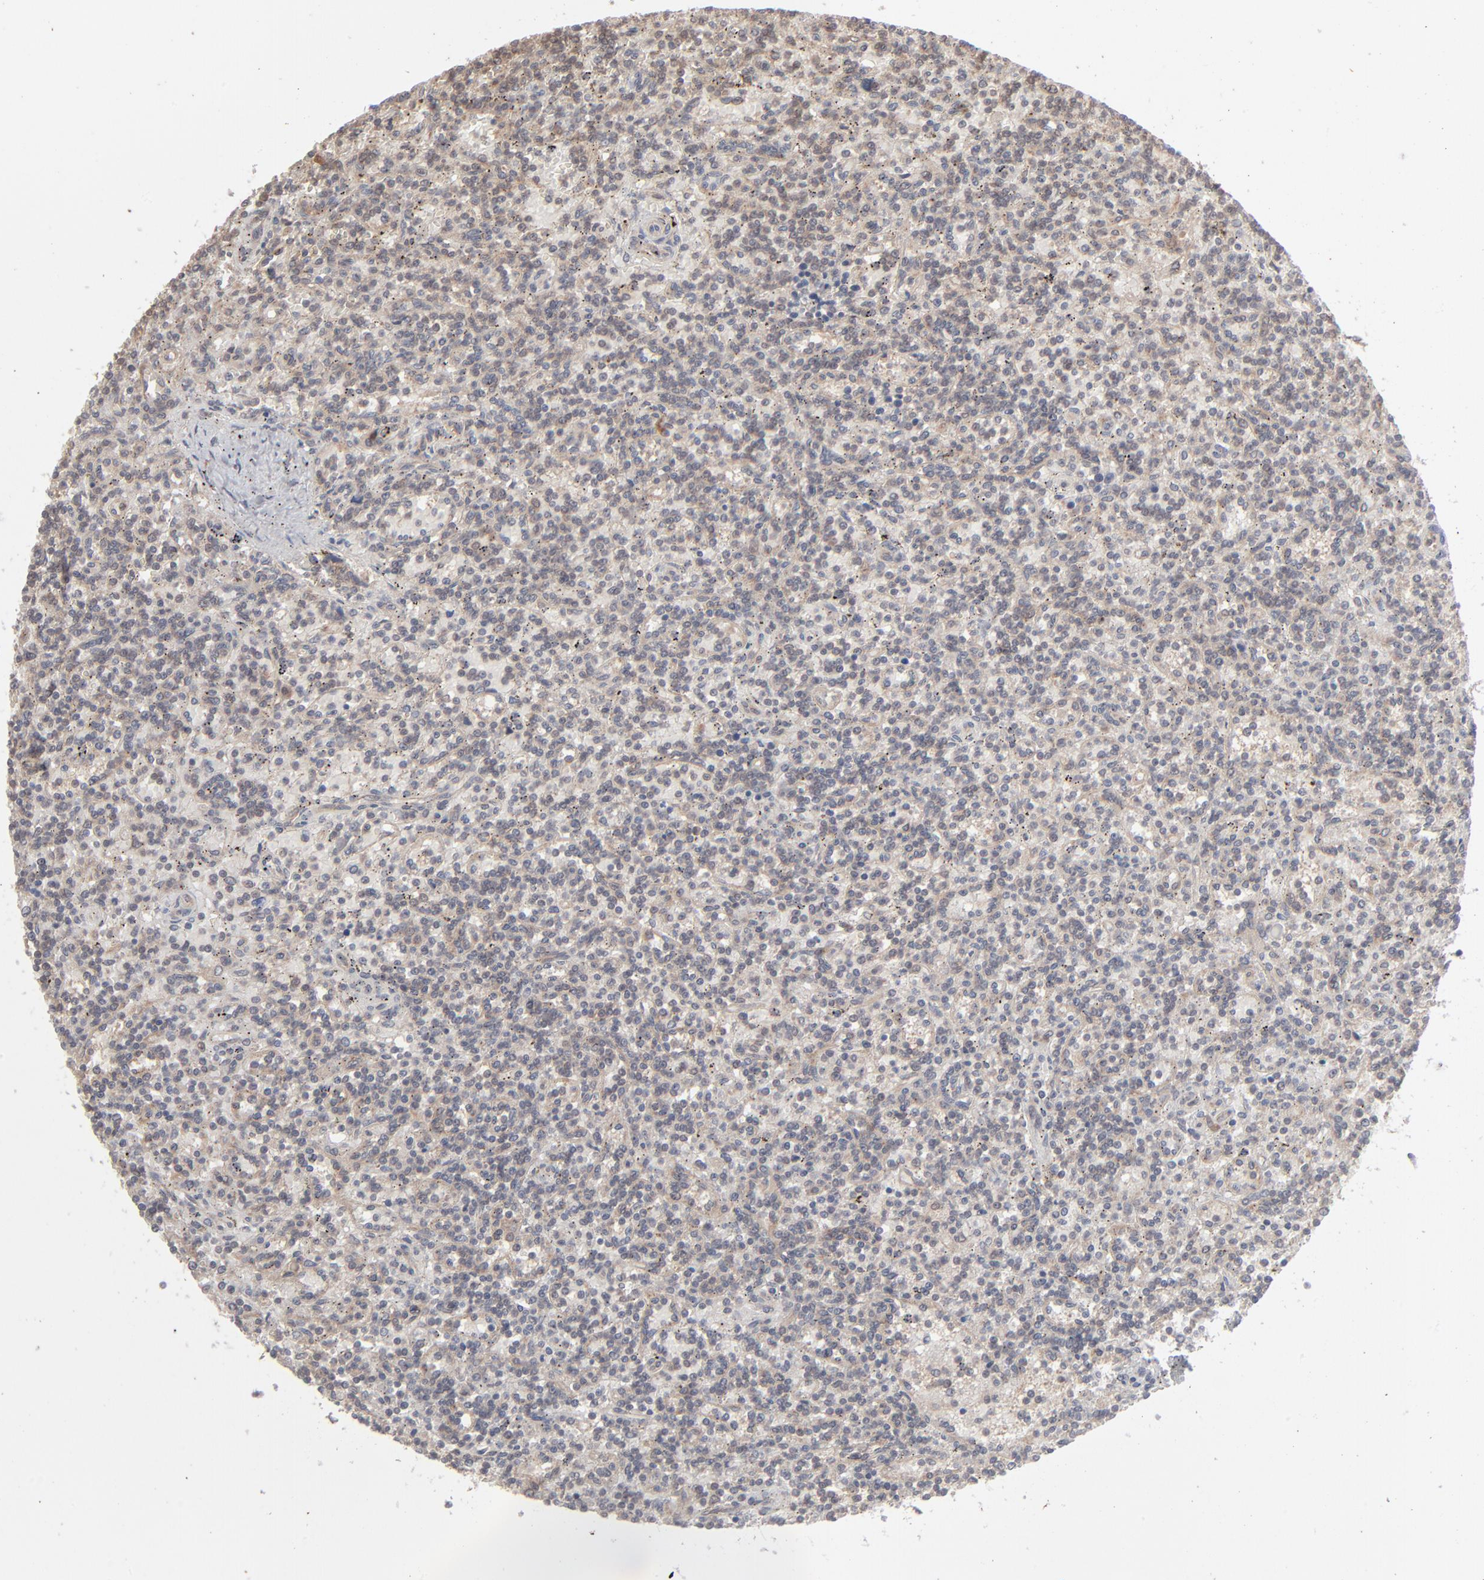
{"staining": {"intensity": "negative", "quantity": "none", "location": "none"}, "tissue": "lymphoma", "cell_type": "Tumor cells", "image_type": "cancer", "snomed": [{"axis": "morphology", "description": "Malignant lymphoma, non-Hodgkin's type, Low grade"}, {"axis": "topography", "description": "Spleen"}], "caption": "A micrograph of human low-grade malignant lymphoma, non-Hodgkin's type is negative for staining in tumor cells. Brightfield microscopy of immunohistochemistry (IHC) stained with DAB (brown) and hematoxylin (blue), captured at high magnification.", "gene": "SCFD1", "patient": {"sex": "male", "age": 73}}